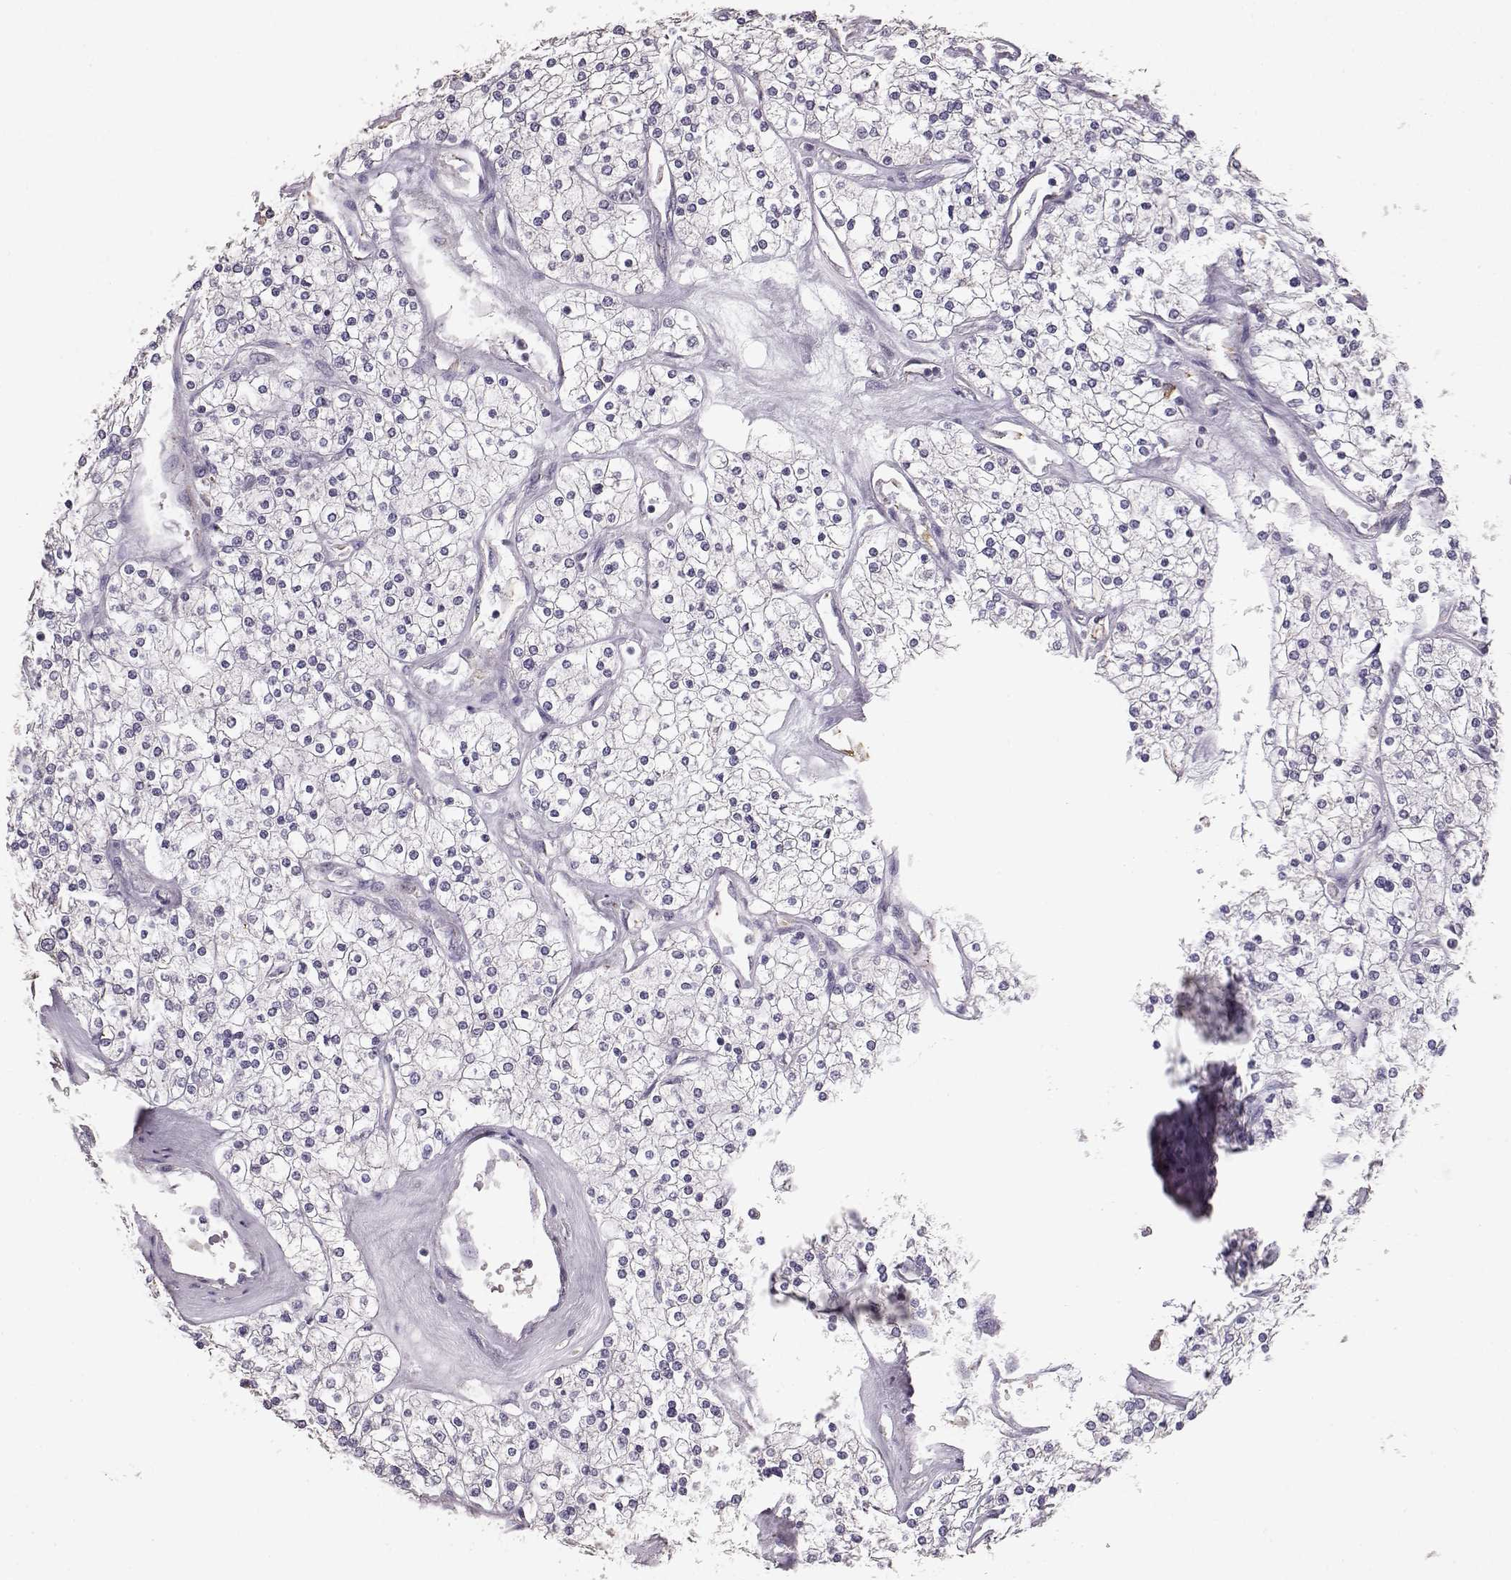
{"staining": {"intensity": "negative", "quantity": "none", "location": "none"}, "tissue": "renal cancer", "cell_type": "Tumor cells", "image_type": "cancer", "snomed": [{"axis": "morphology", "description": "Adenocarcinoma, NOS"}, {"axis": "topography", "description": "Kidney"}], "caption": "Human renal adenocarcinoma stained for a protein using immunohistochemistry (IHC) demonstrates no positivity in tumor cells.", "gene": "GABRG3", "patient": {"sex": "male", "age": 80}}